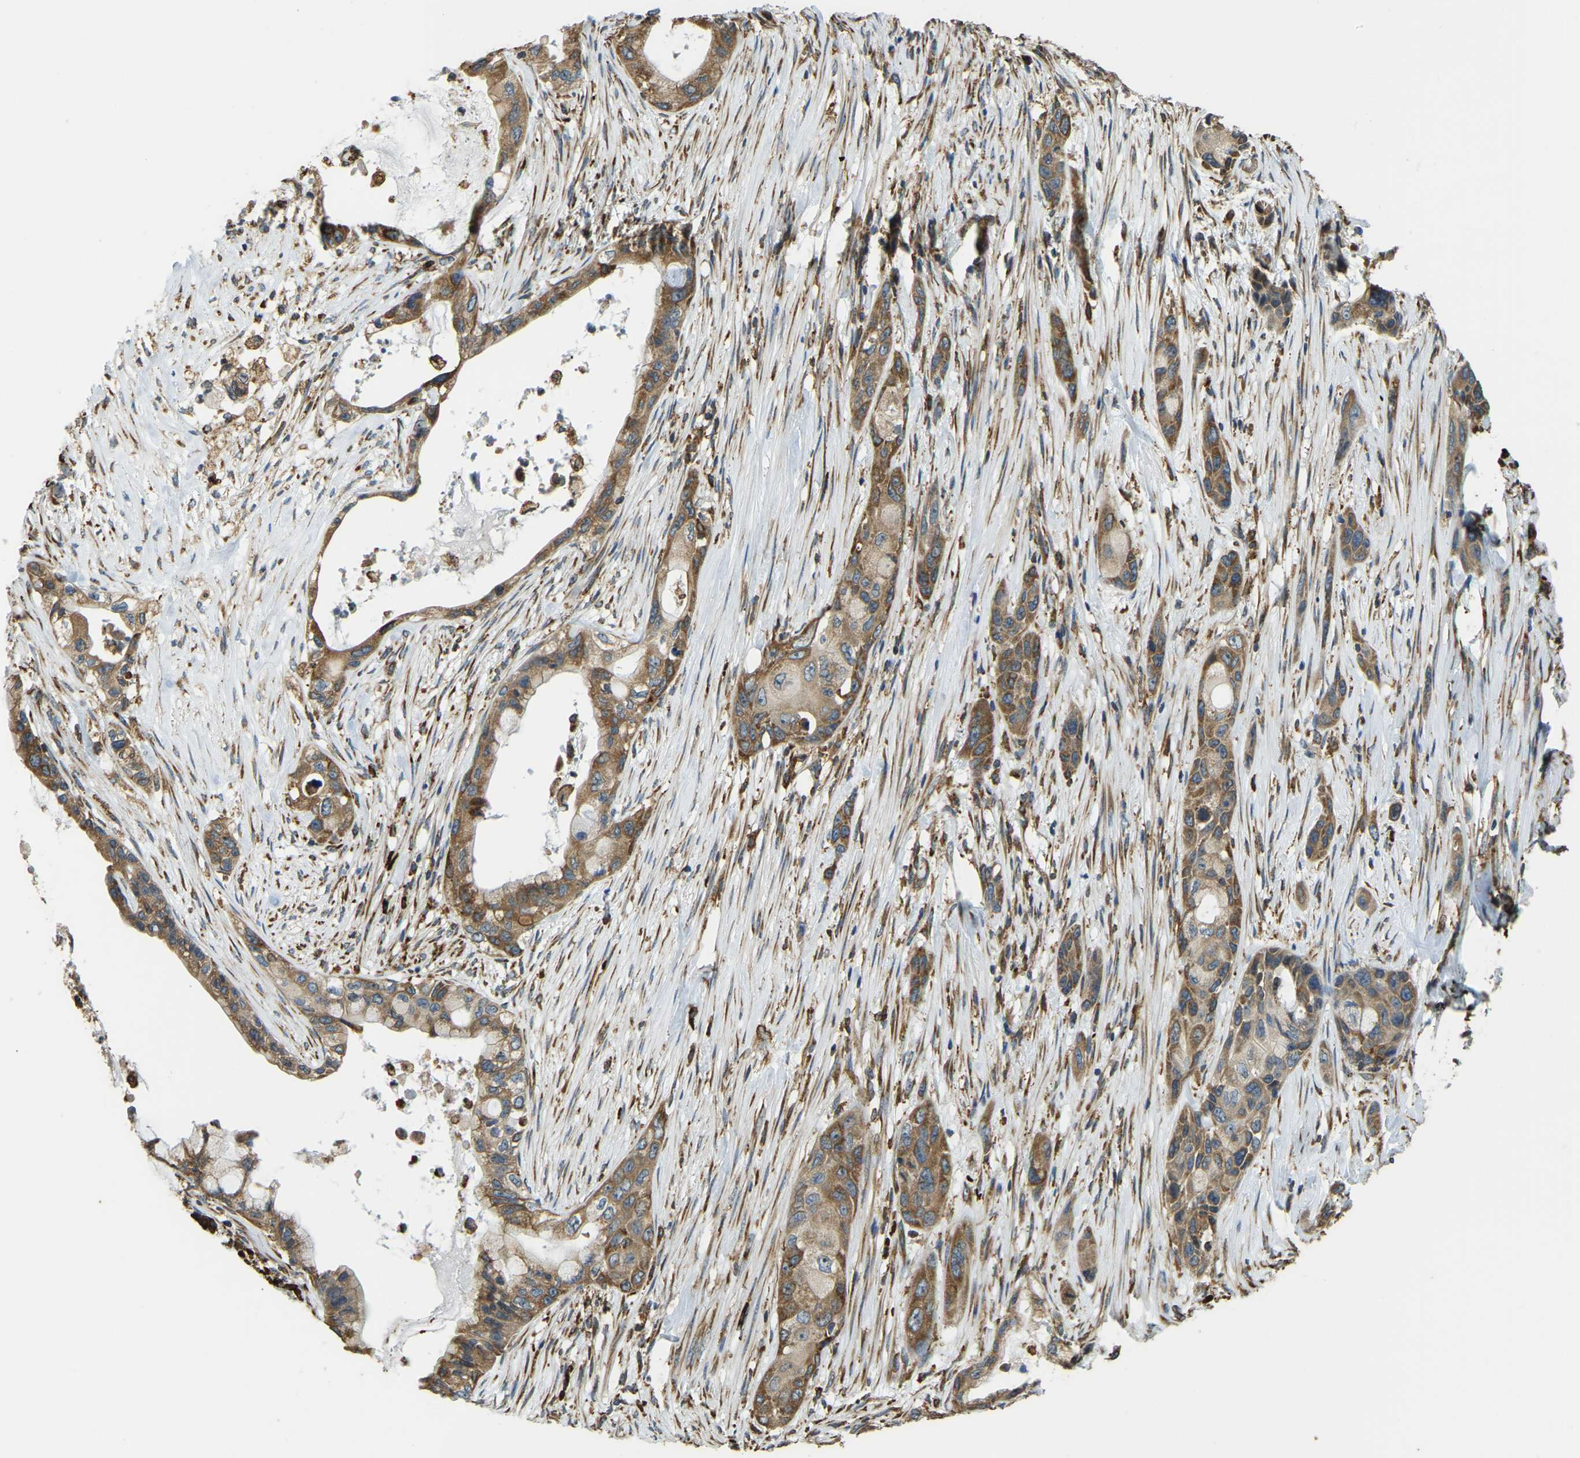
{"staining": {"intensity": "moderate", "quantity": ">75%", "location": "cytoplasmic/membranous"}, "tissue": "pancreatic cancer", "cell_type": "Tumor cells", "image_type": "cancer", "snomed": [{"axis": "morphology", "description": "Adenocarcinoma, NOS"}, {"axis": "topography", "description": "Pancreas"}], "caption": "High-power microscopy captured an immunohistochemistry (IHC) micrograph of pancreatic cancer (adenocarcinoma), revealing moderate cytoplasmic/membranous expression in approximately >75% of tumor cells. The protein is shown in brown color, while the nuclei are stained blue.", "gene": "RNF115", "patient": {"sex": "male", "age": 53}}